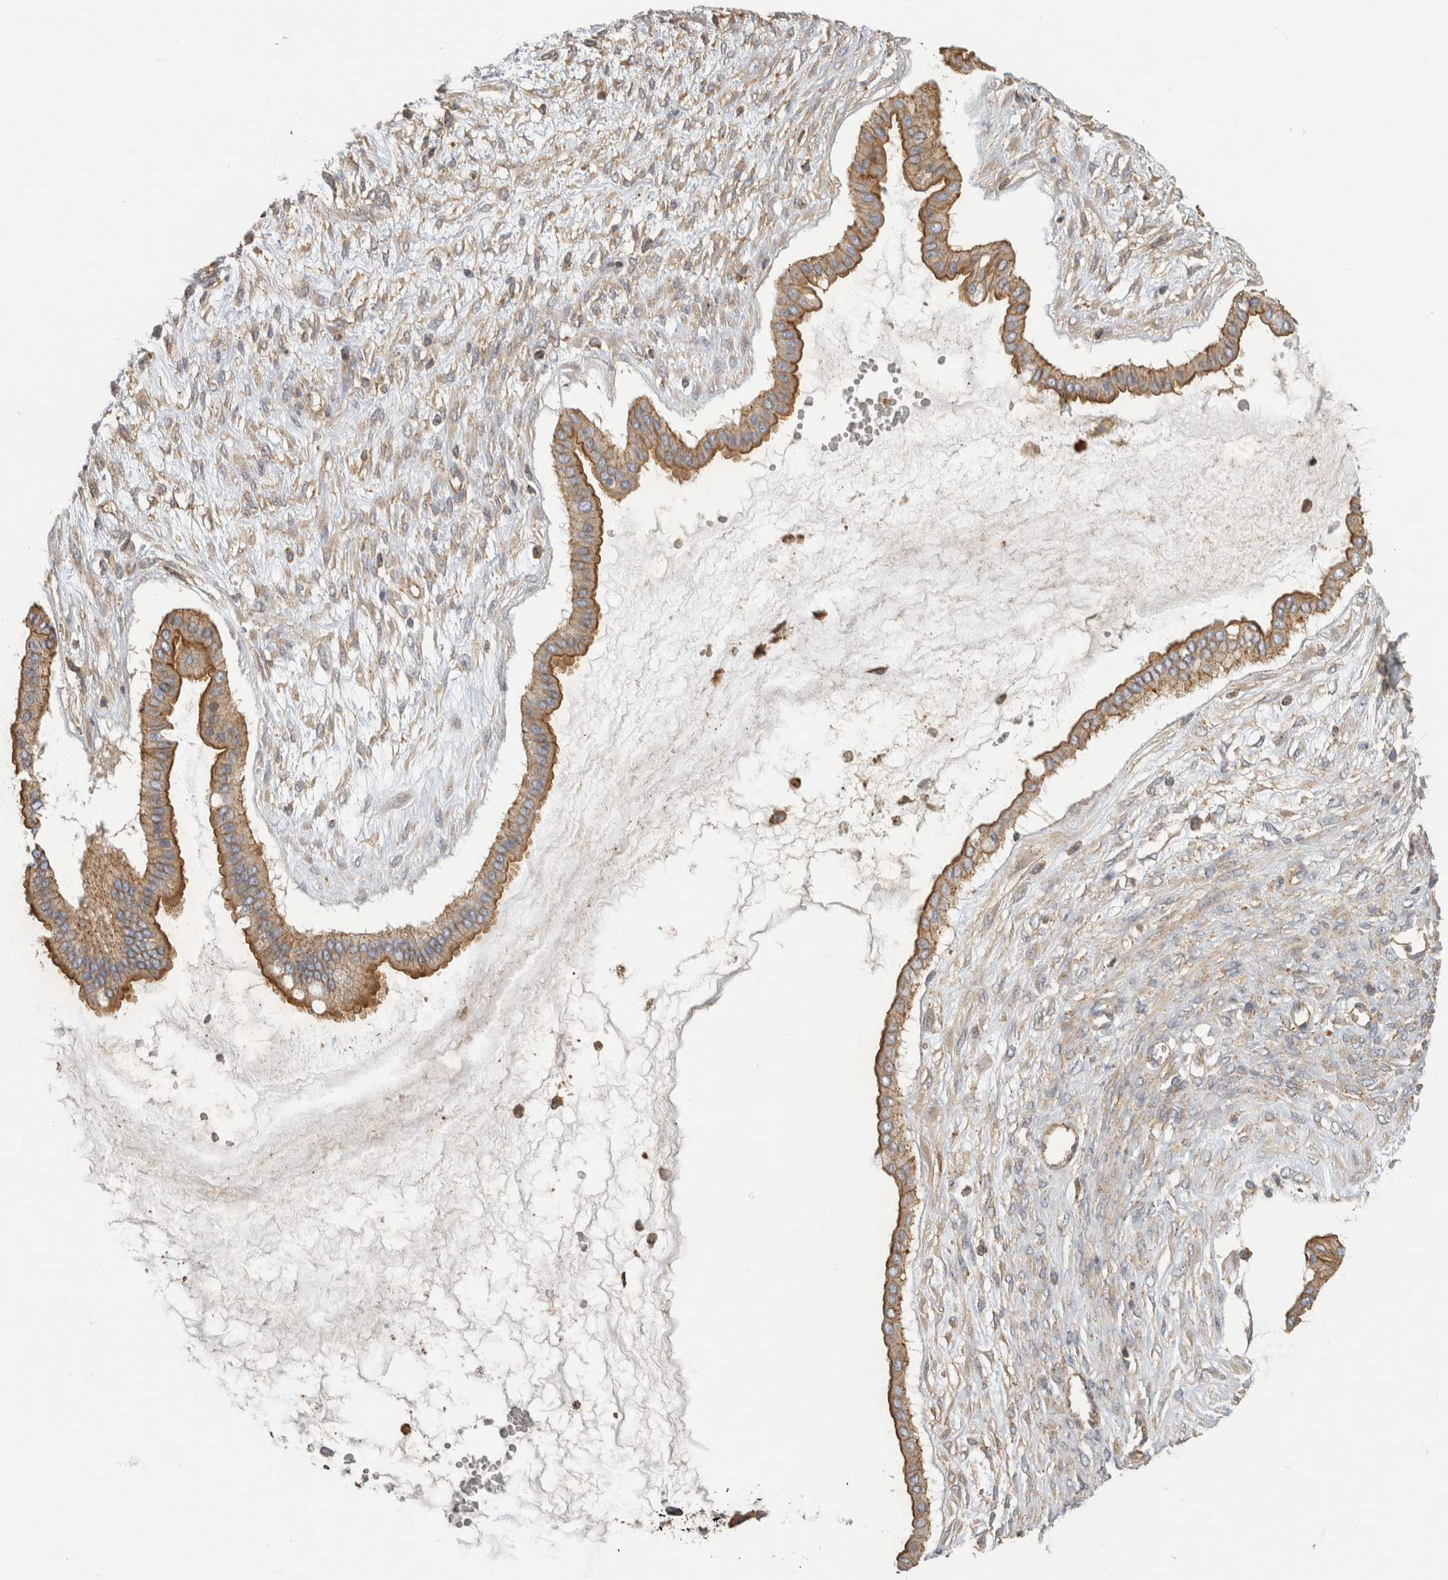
{"staining": {"intensity": "moderate", "quantity": ">75%", "location": "cytoplasmic/membranous"}, "tissue": "ovarian cancer", "cell_type": "Tumor cells", "image_type": "cancer", "snomed": [{"axis": "morphology", "description": "Cystadenocarcinoma, mucinous, NOS"}, {"axis": "topography", "description": "Ovary"}], "caption": "Human ovarian mucinous cystadenocarcinoma stained with a protein marker displays moderate staining in tumor cells.", "gene": "CHMP6", "patient": {"sex": "female", "age": 73}}